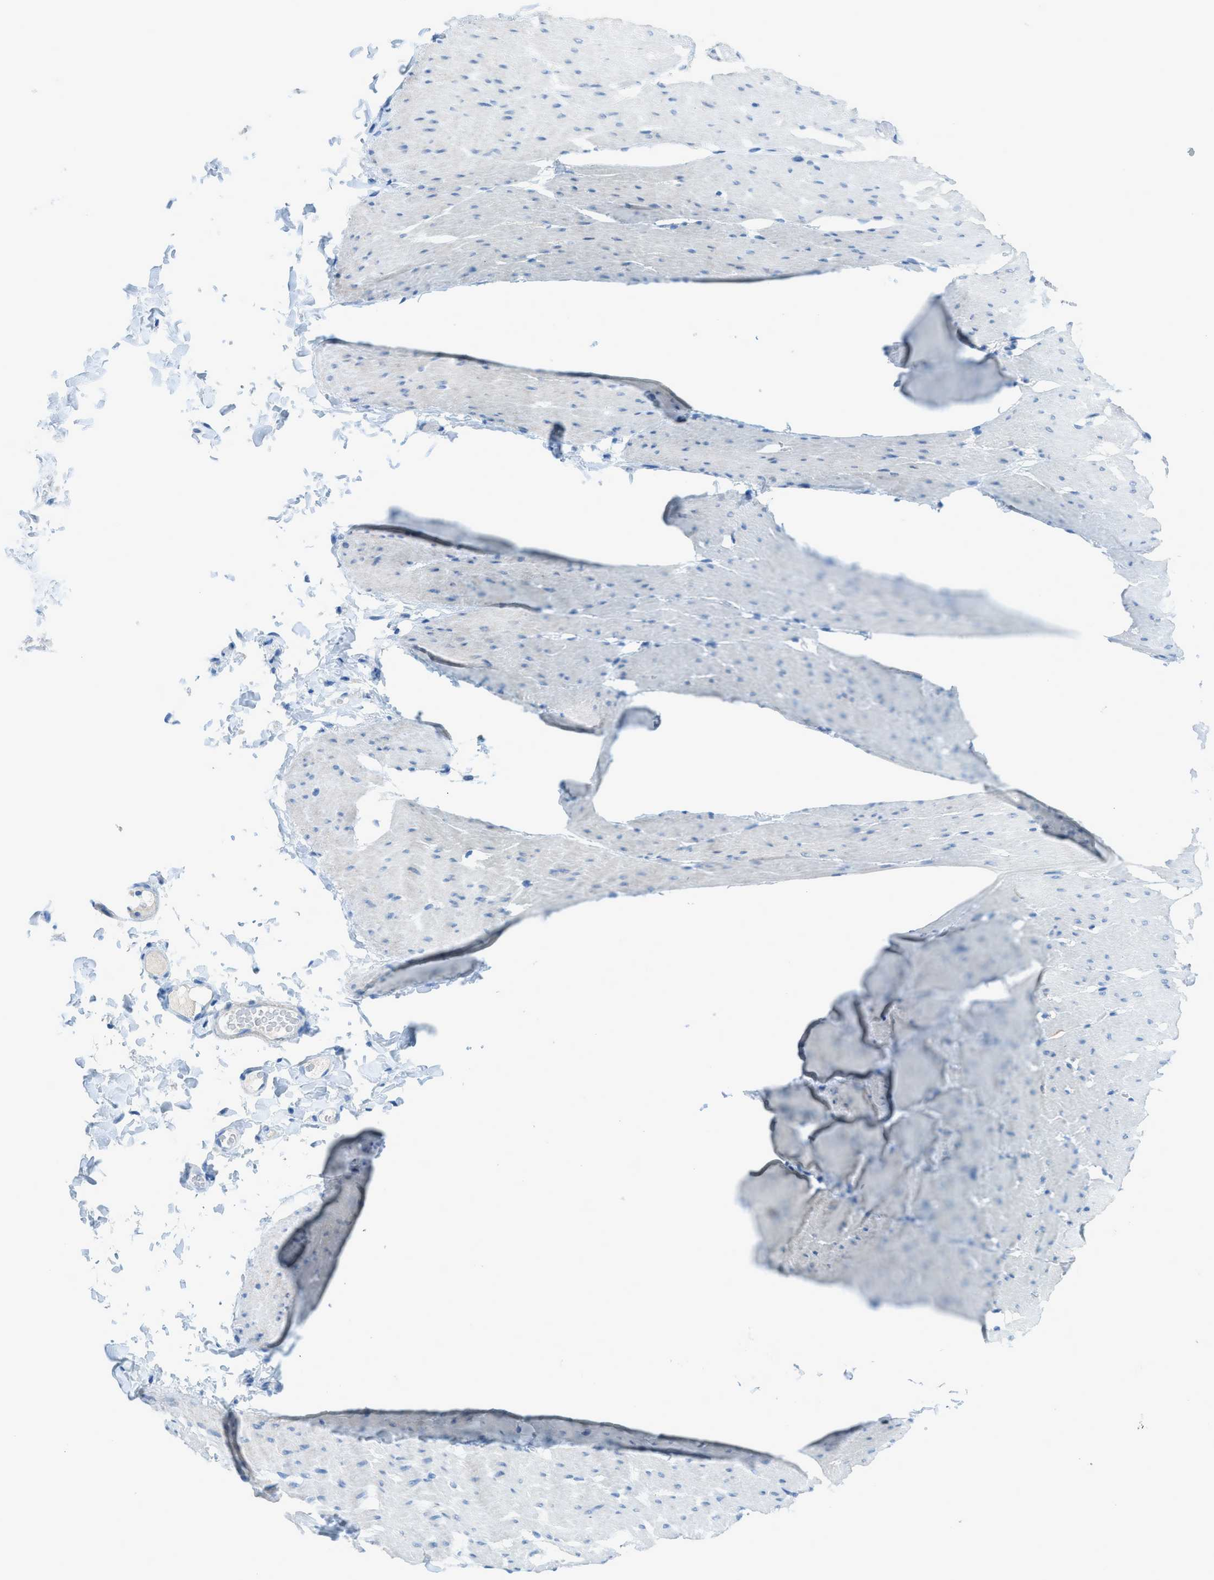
{"staining": {"intensity": "negative", "quantity": "none", "location": "none"}, "tissue": "smooth muscle", "cell_type": "Smooth muscle cells", "image_type": "normal", "snomed": [{"axis": "morphology", "description": "Normal tissue, NOS"}, {"axis": "topography", "description": "Smooth muscle"}, {"axis": "topography", "description": "Colon"}], "caption": "Immunohistochemistry (IHC) image of benign human smooth muscle stained for a protein (brown), which exhibits no expression in smooth muscle cells.", "gene": "ACAN", "patient": {"sex": "male", "age": 67}}